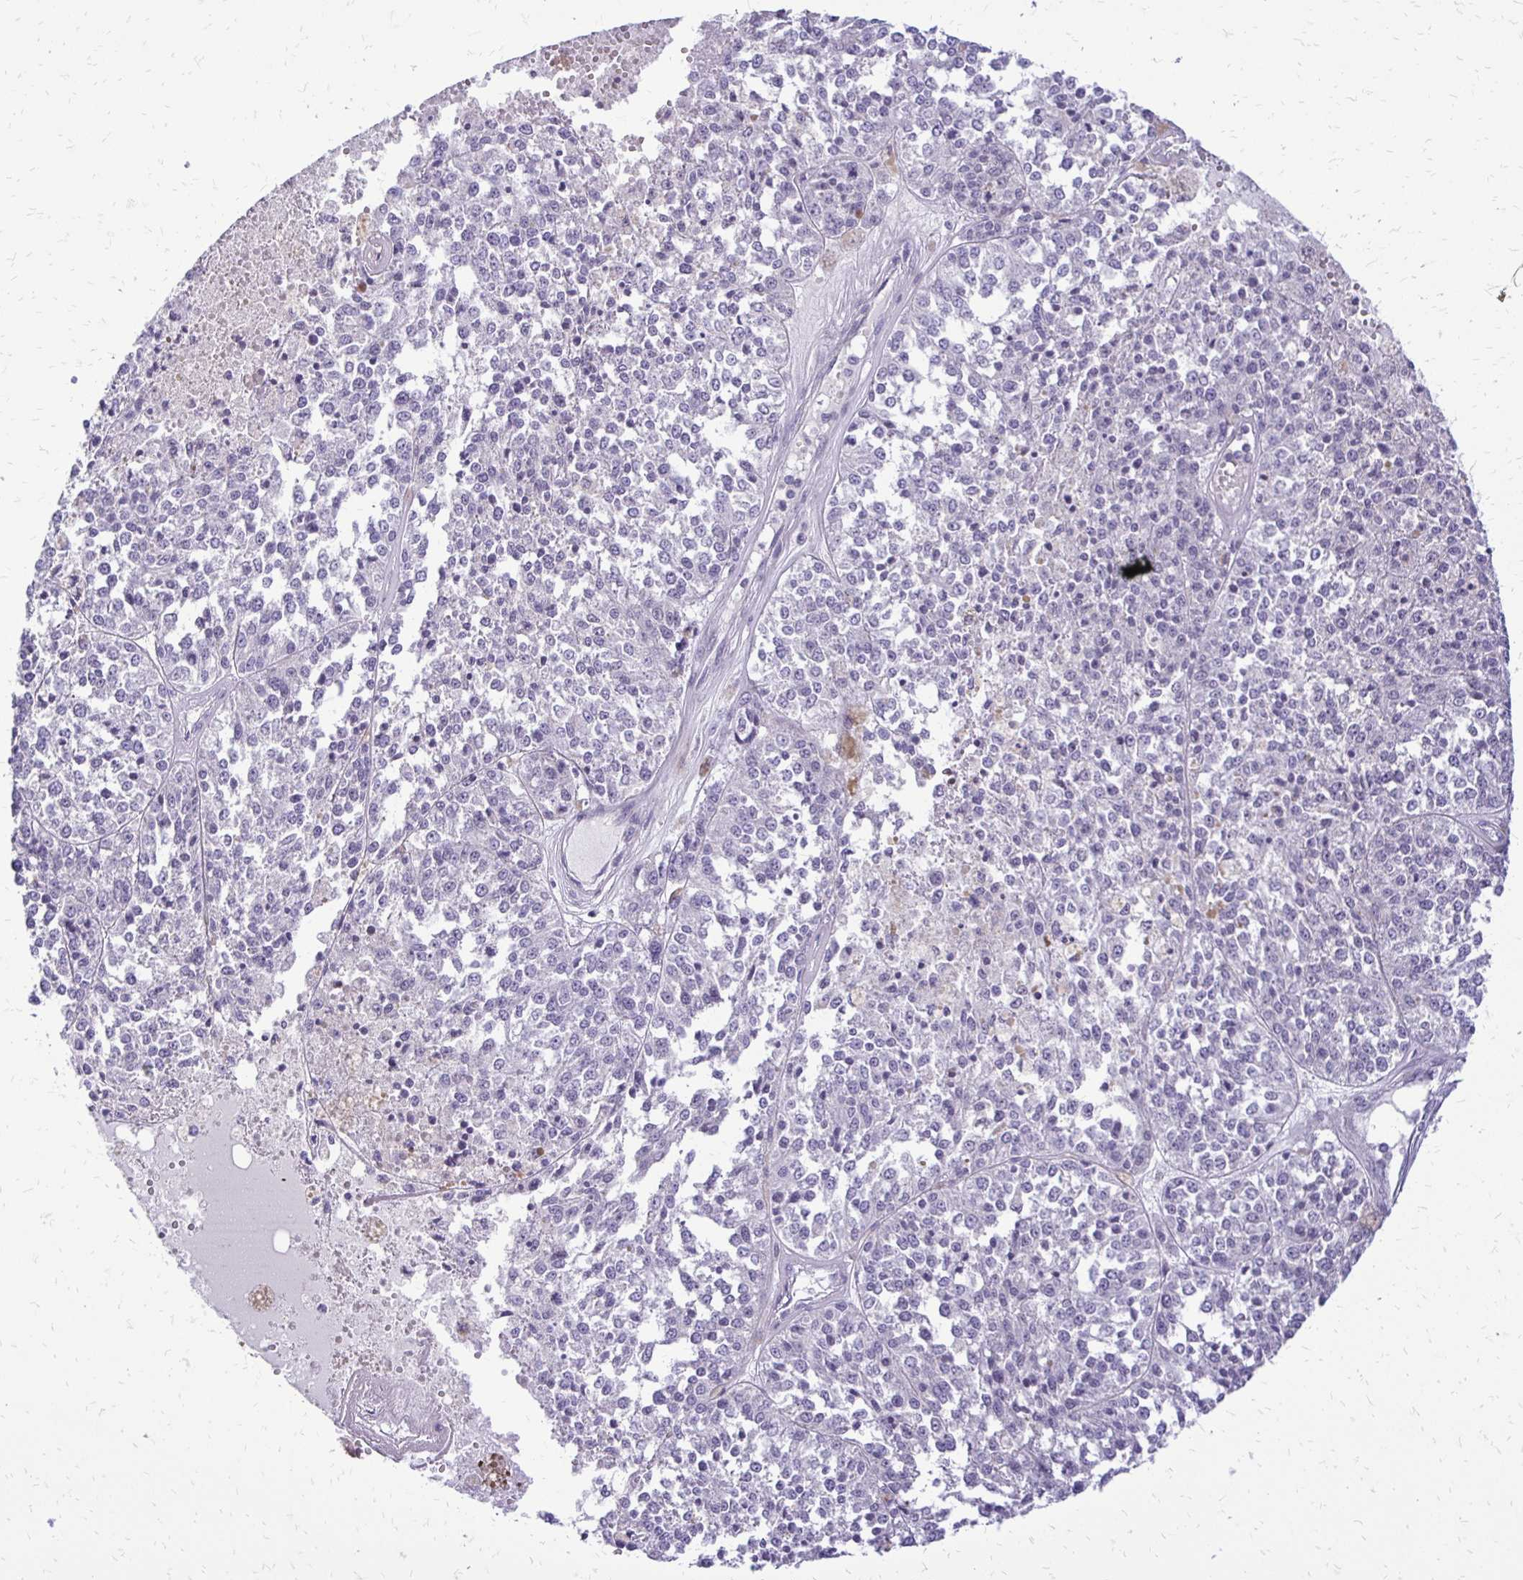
{"staining": {"intensity": "negative", "quantity": "none", "location": "none"}, "tissue": "melanoma", "cell_type": "Tumor cells", "image_type": "cancer", "snomed": [{"axis": "morphology", "description": "Malignant melanoma, Metastatic site"}, {"axis": "topography", "description": "Lymph node"}], "caption": "Tumor cells show no significant staining in melanoma. (DAB (3,3'-diaminobenzidine) immunohistochemistry (IHC), high magnification).", "gene": "EPYC", "patient": {"sex": "female", "age": 64}}